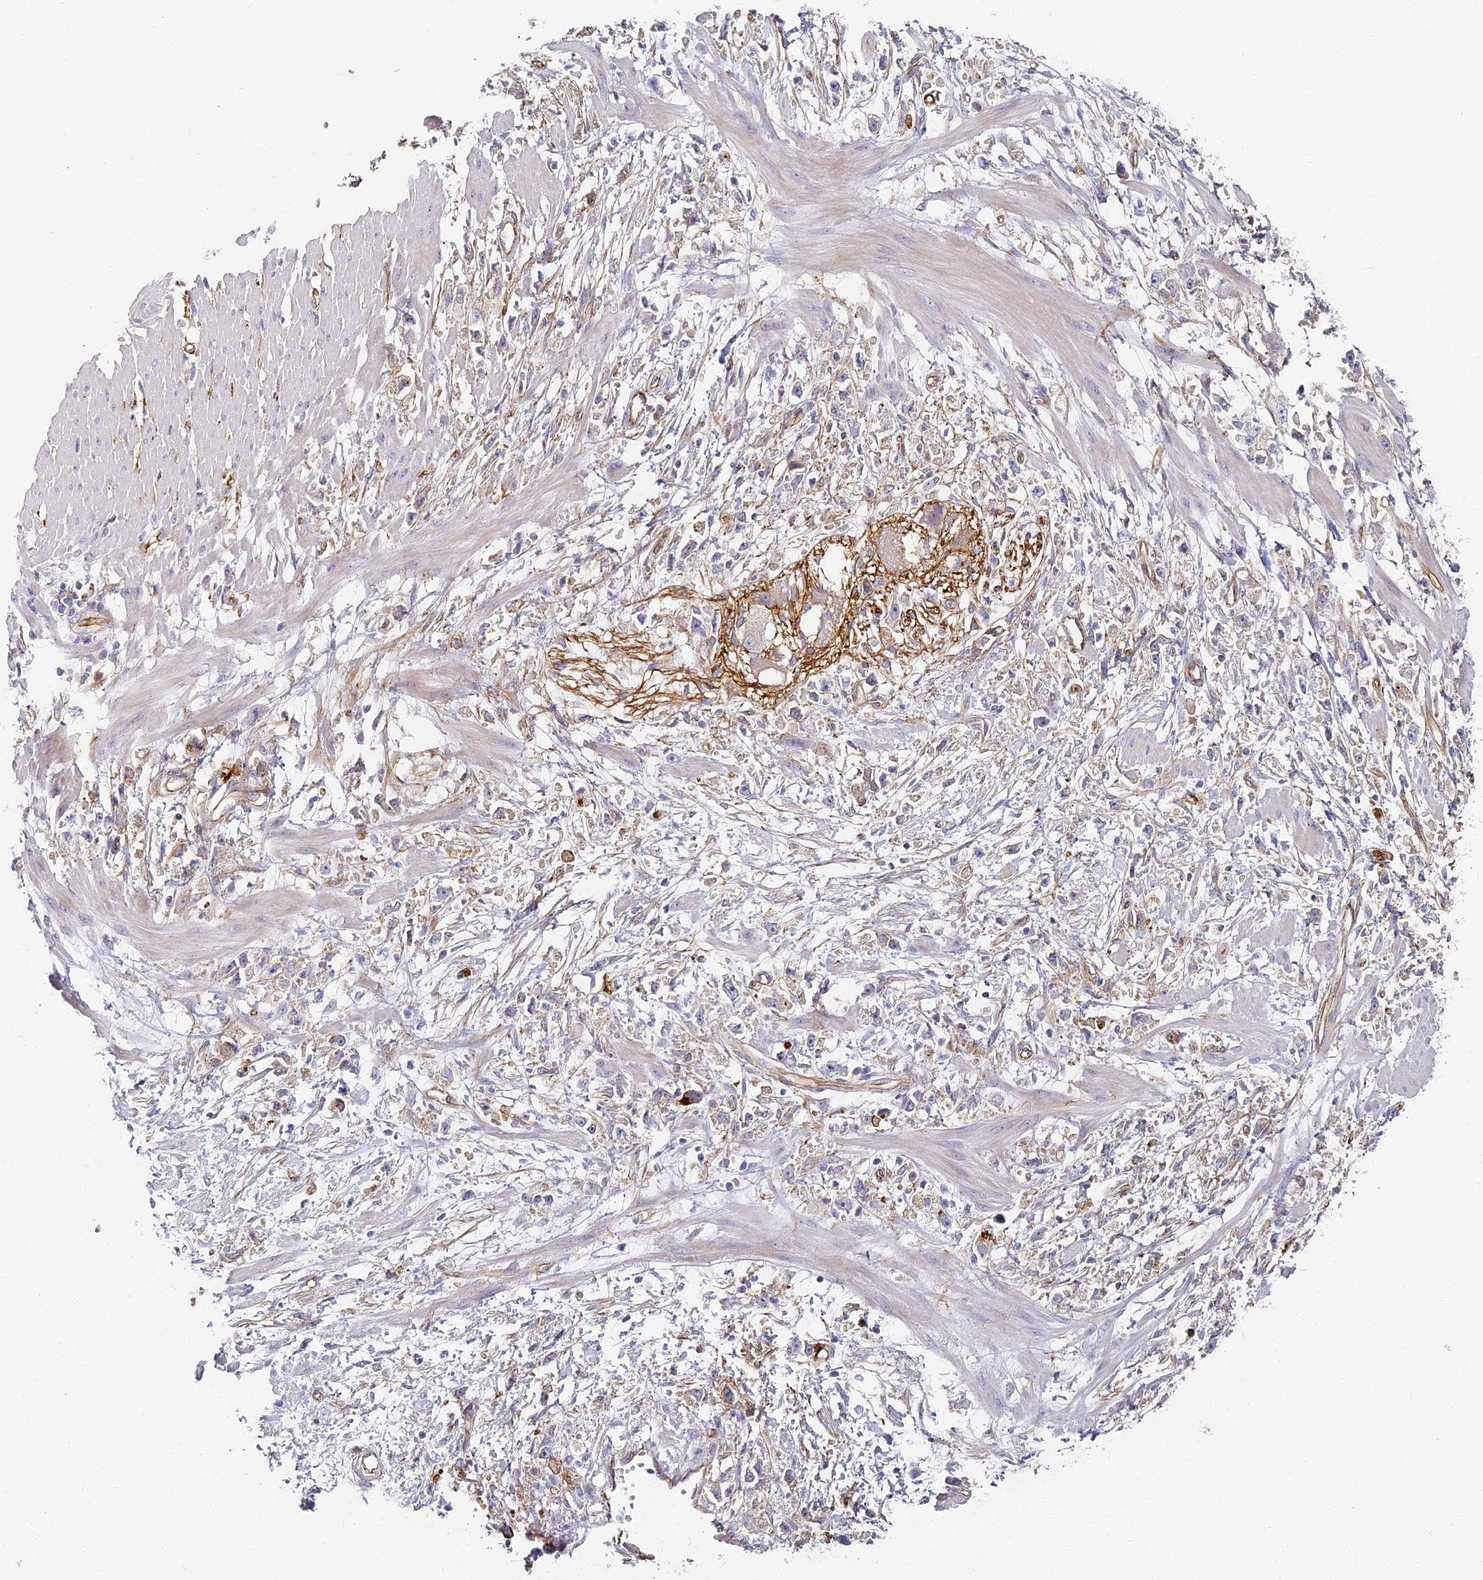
{"staining": {"intensity": "negative", "quantity": "none", "location": "none"}, "tissue": "stomach cancer", "cell_type": "Tumor cells", "image_type": "cancer", "snomed": [{"axis": "morphology", "description": "Adenocarcinoma, NOS"}, {"axis": "topography", "description": "Stomach"}], "caption": "An immunohistochemistry image of stomach cancer is shown. There is no staining in tumor cells of stomach cancer.", "gene": "CCDC30", "patient": {"sex": "female", "age": 59}}